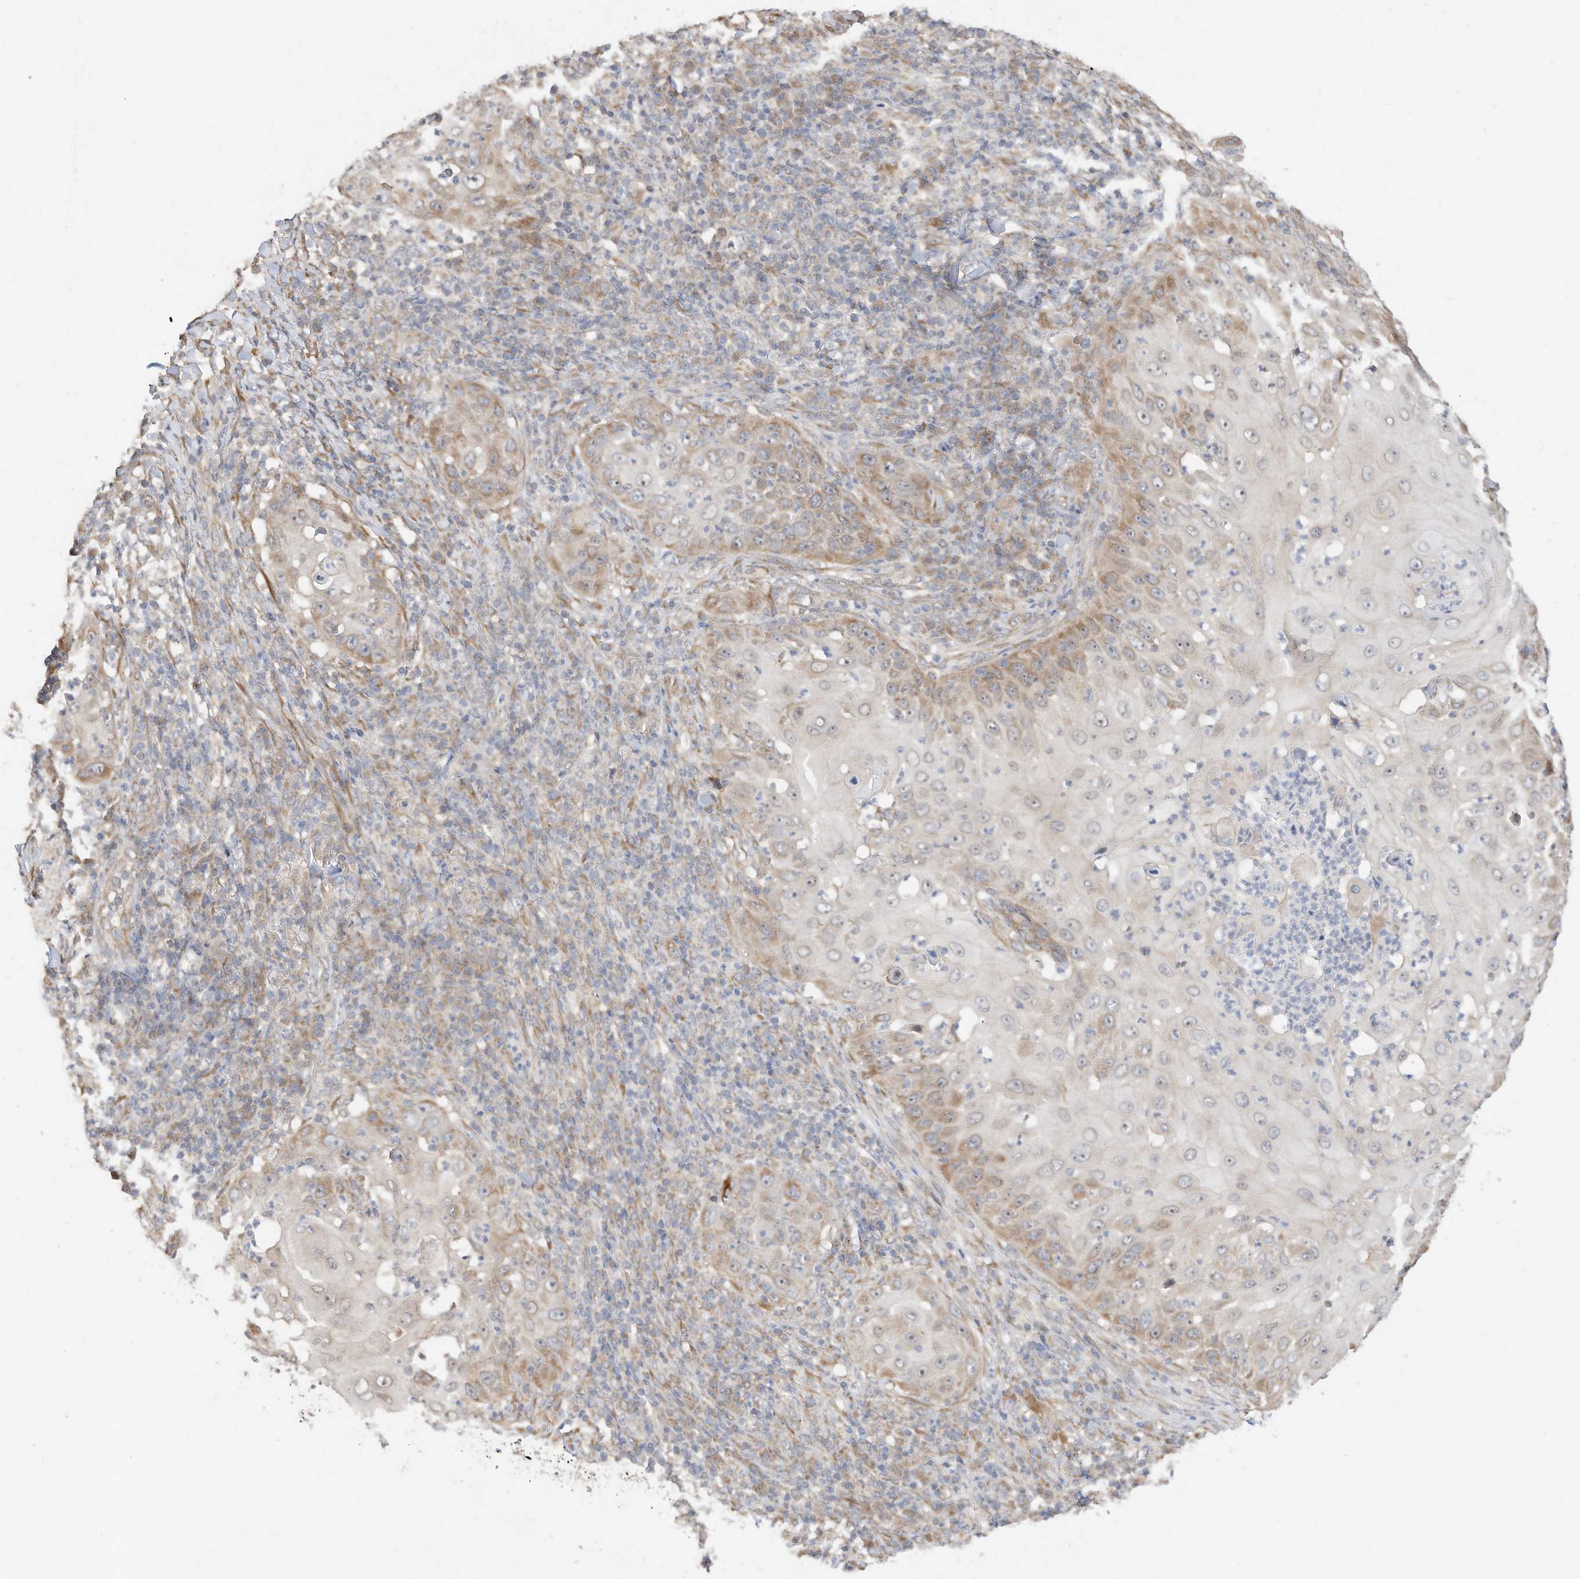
{"staining": {"intensity": "moderate", "quantity": "25%-75%", "location": "cytoplasmic/membranous"}, "tissue": "skin cancer", "cell_type": "Tumor cells", "image_type": "cancer", "snomed": [{"axis": "morphology", "description": "Squamous cell carcinoma, NOS"}, {"axis": "topography", "description": "Skin"}], "caption": "Immunohistochemical staining of skin squamous cell carcinoma displays medium levels of moderate cytoplasmic/membranous positivity in about 25%-75% of tumor cells.", "gene": "CAGE1", "patient": {"sex": "female", "age": 44}}